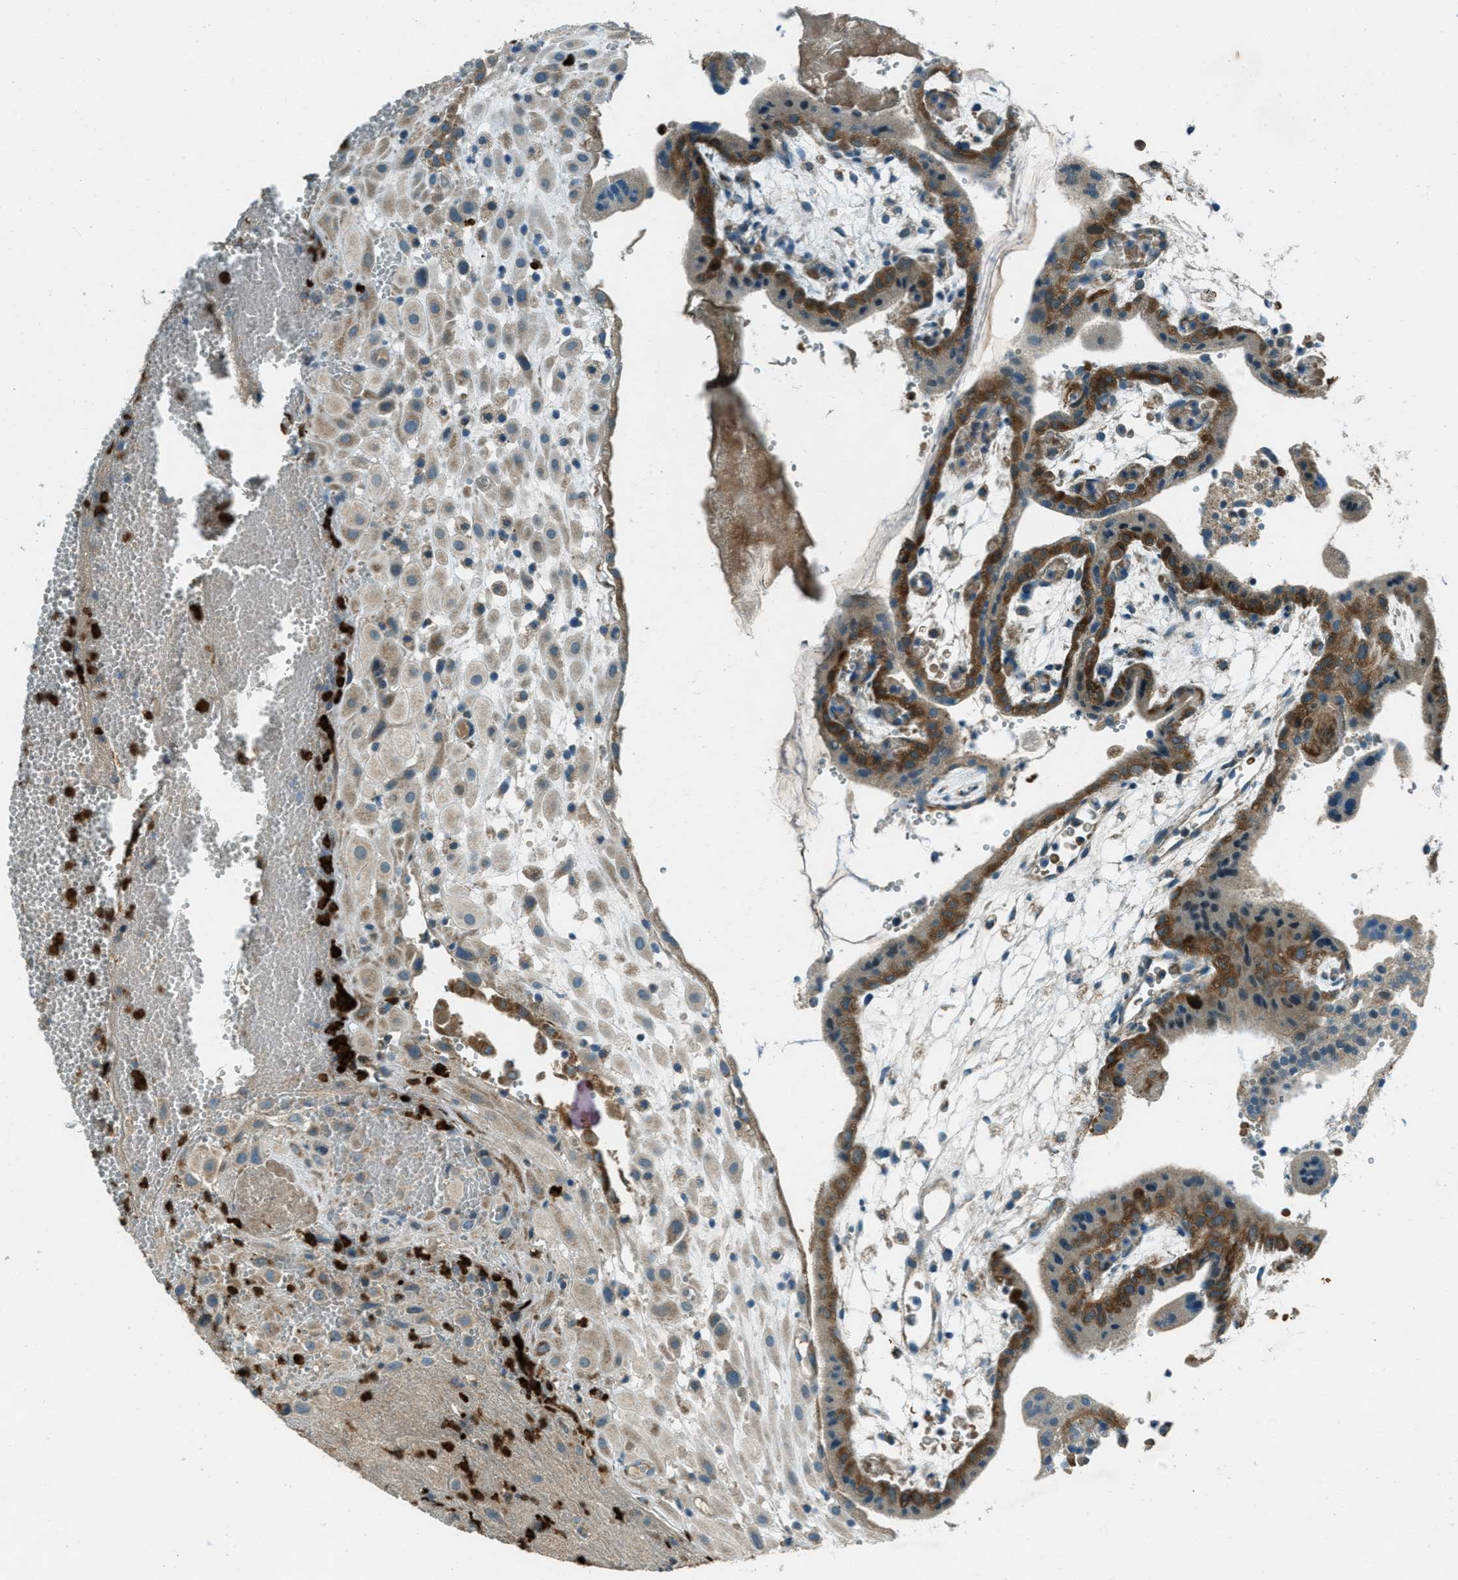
{"staining": {"intensity": "moderate", "quantity": "<25%", "location": "cytoplasmic/membranous"}, "tissue": "placenta", "cell_type": "Decidual cells", "image_type": "normal", "snomed": [{"axis": "morphology", "description": "Normal tissue, NOS"}, {"axis": "topography", "description": "Placenta"}], "caption": "Approximately <25% of decidual cells in unremarkable human placenta show moderate cytoplasmic/membranous protein staining as visualized by brown immunohistochemical staining.", "gene": "FAR1", "patient": {"sex": "female", "age": 18}}